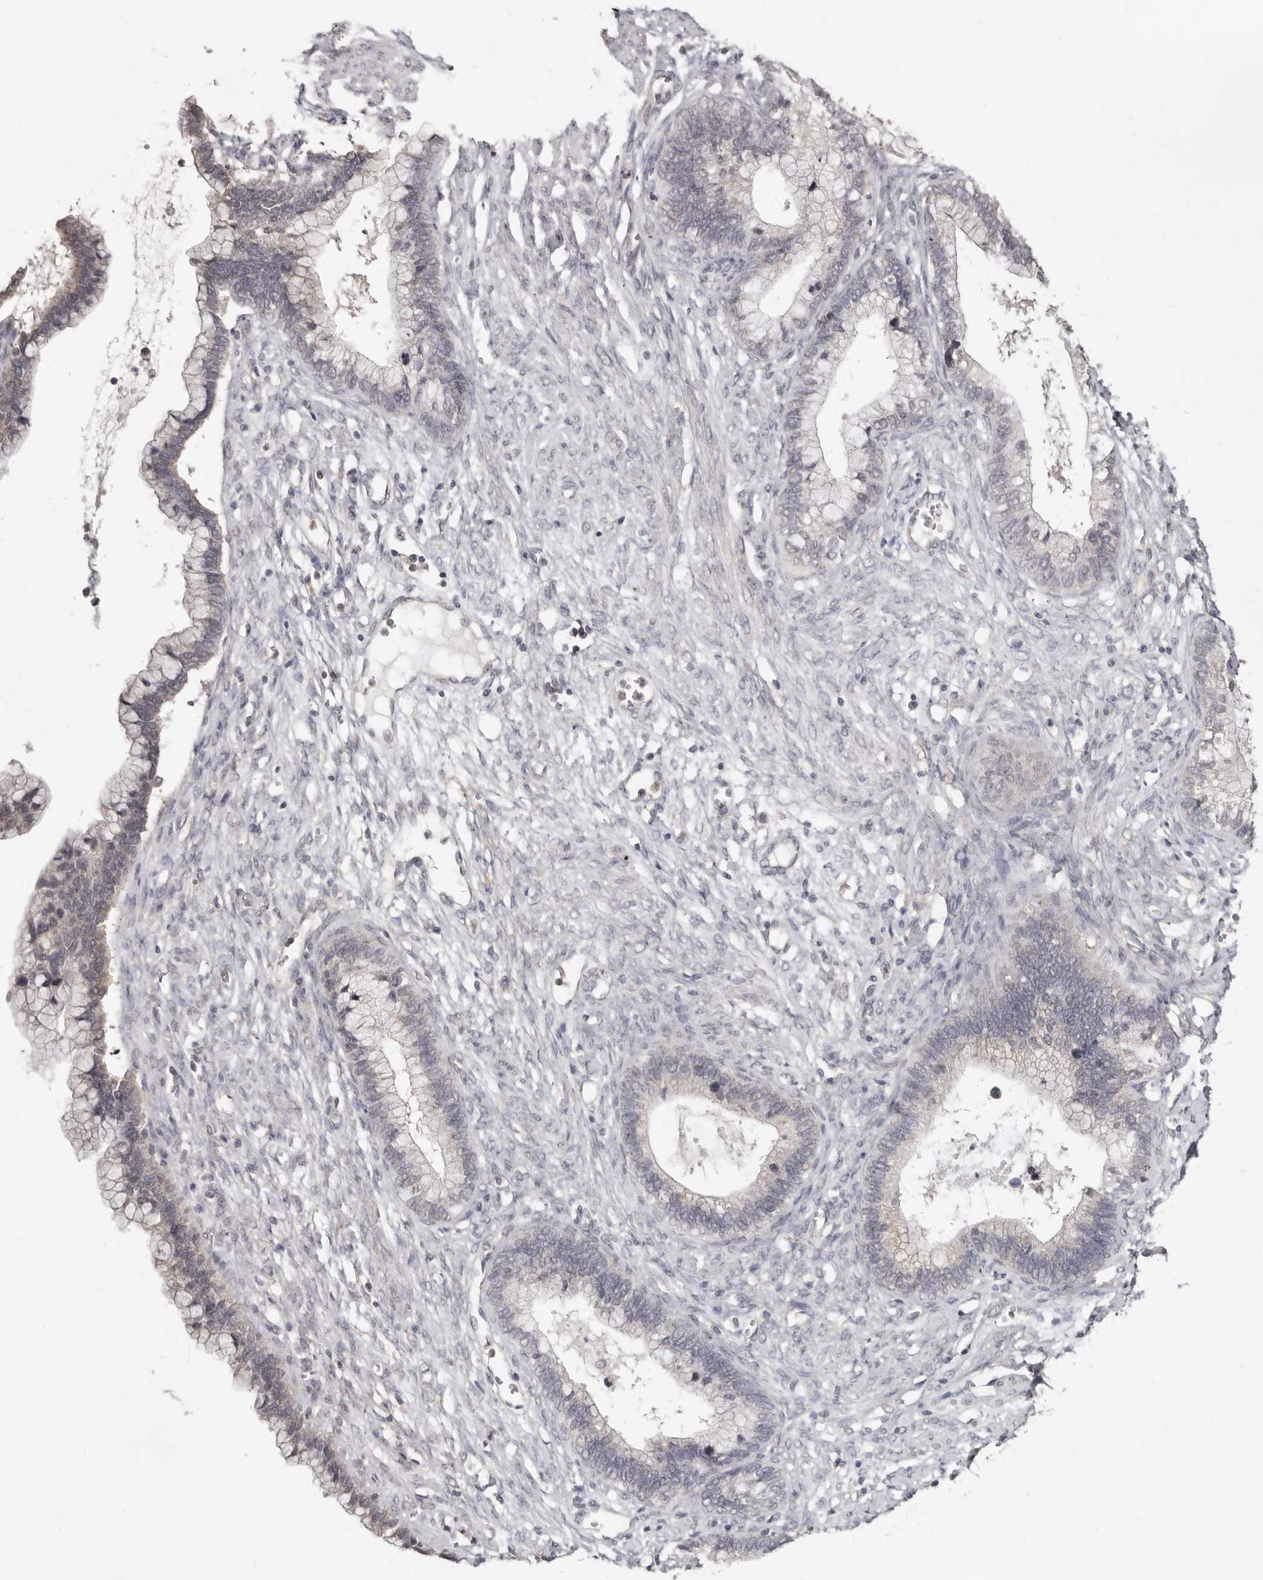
{"staining": {"intensity": "negative", "quantity": "none", "location": "none"}, "tissue": "cervical cancer", "cell_type": "Tumor cells", "image_type": "cancer", "snomed": [{"axis": "morphology", "description": "Adenocarcinoma, NOS"}, {"axis": "topography", "description": "Cervix"}], "caption": "There is no significant staining in tumor cells of cervical cancer (adenocarcinoma).", "gene": "LINGO2", "patient": {"sex": "female", "age": 44}}